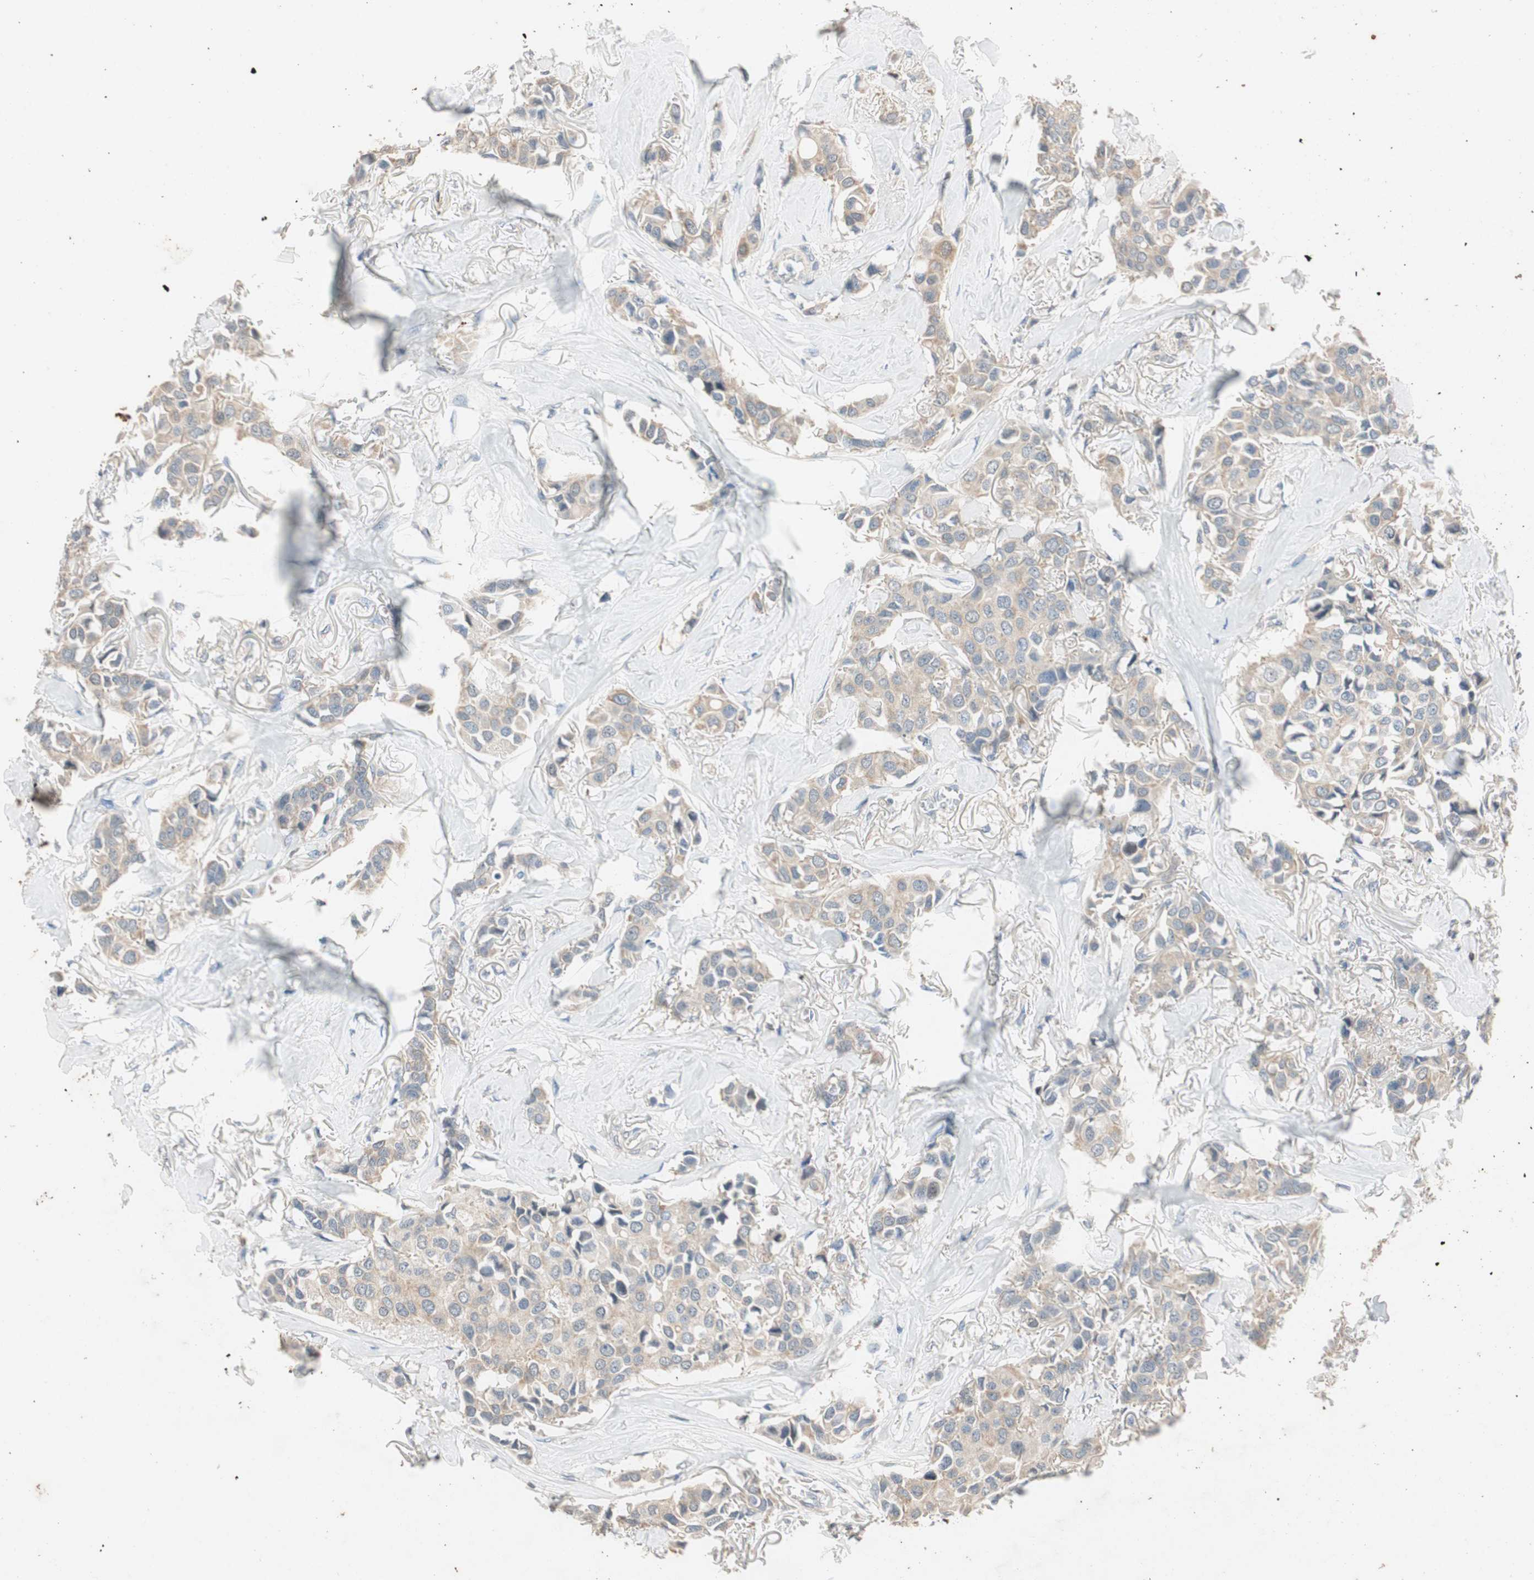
{"staining": {"intensity": "weak", "quantity": ">75%", "location": "cytoplasmic/membranous"}, "tissue": "breast cancer", "cell_type": "Tumor cells", "image_type": "cancer", "snomed": [{"axis": "morphology", "description": "Duct carcinoma"}, {"axis": "topography", "description": "Breast"}], "caption": "Immunohistochemistry micrograph of neoplastic tissue: human breast cancer stained using immunohistochemistry exhibits low levels of weak protein expression localized specifically in the cytoplasmic/membranous of tumor cells, appearing as a cytoplasmic/membranous brown color.", "gene": "SERPINB5", "patient": {"sex": "female", "age": 80}}